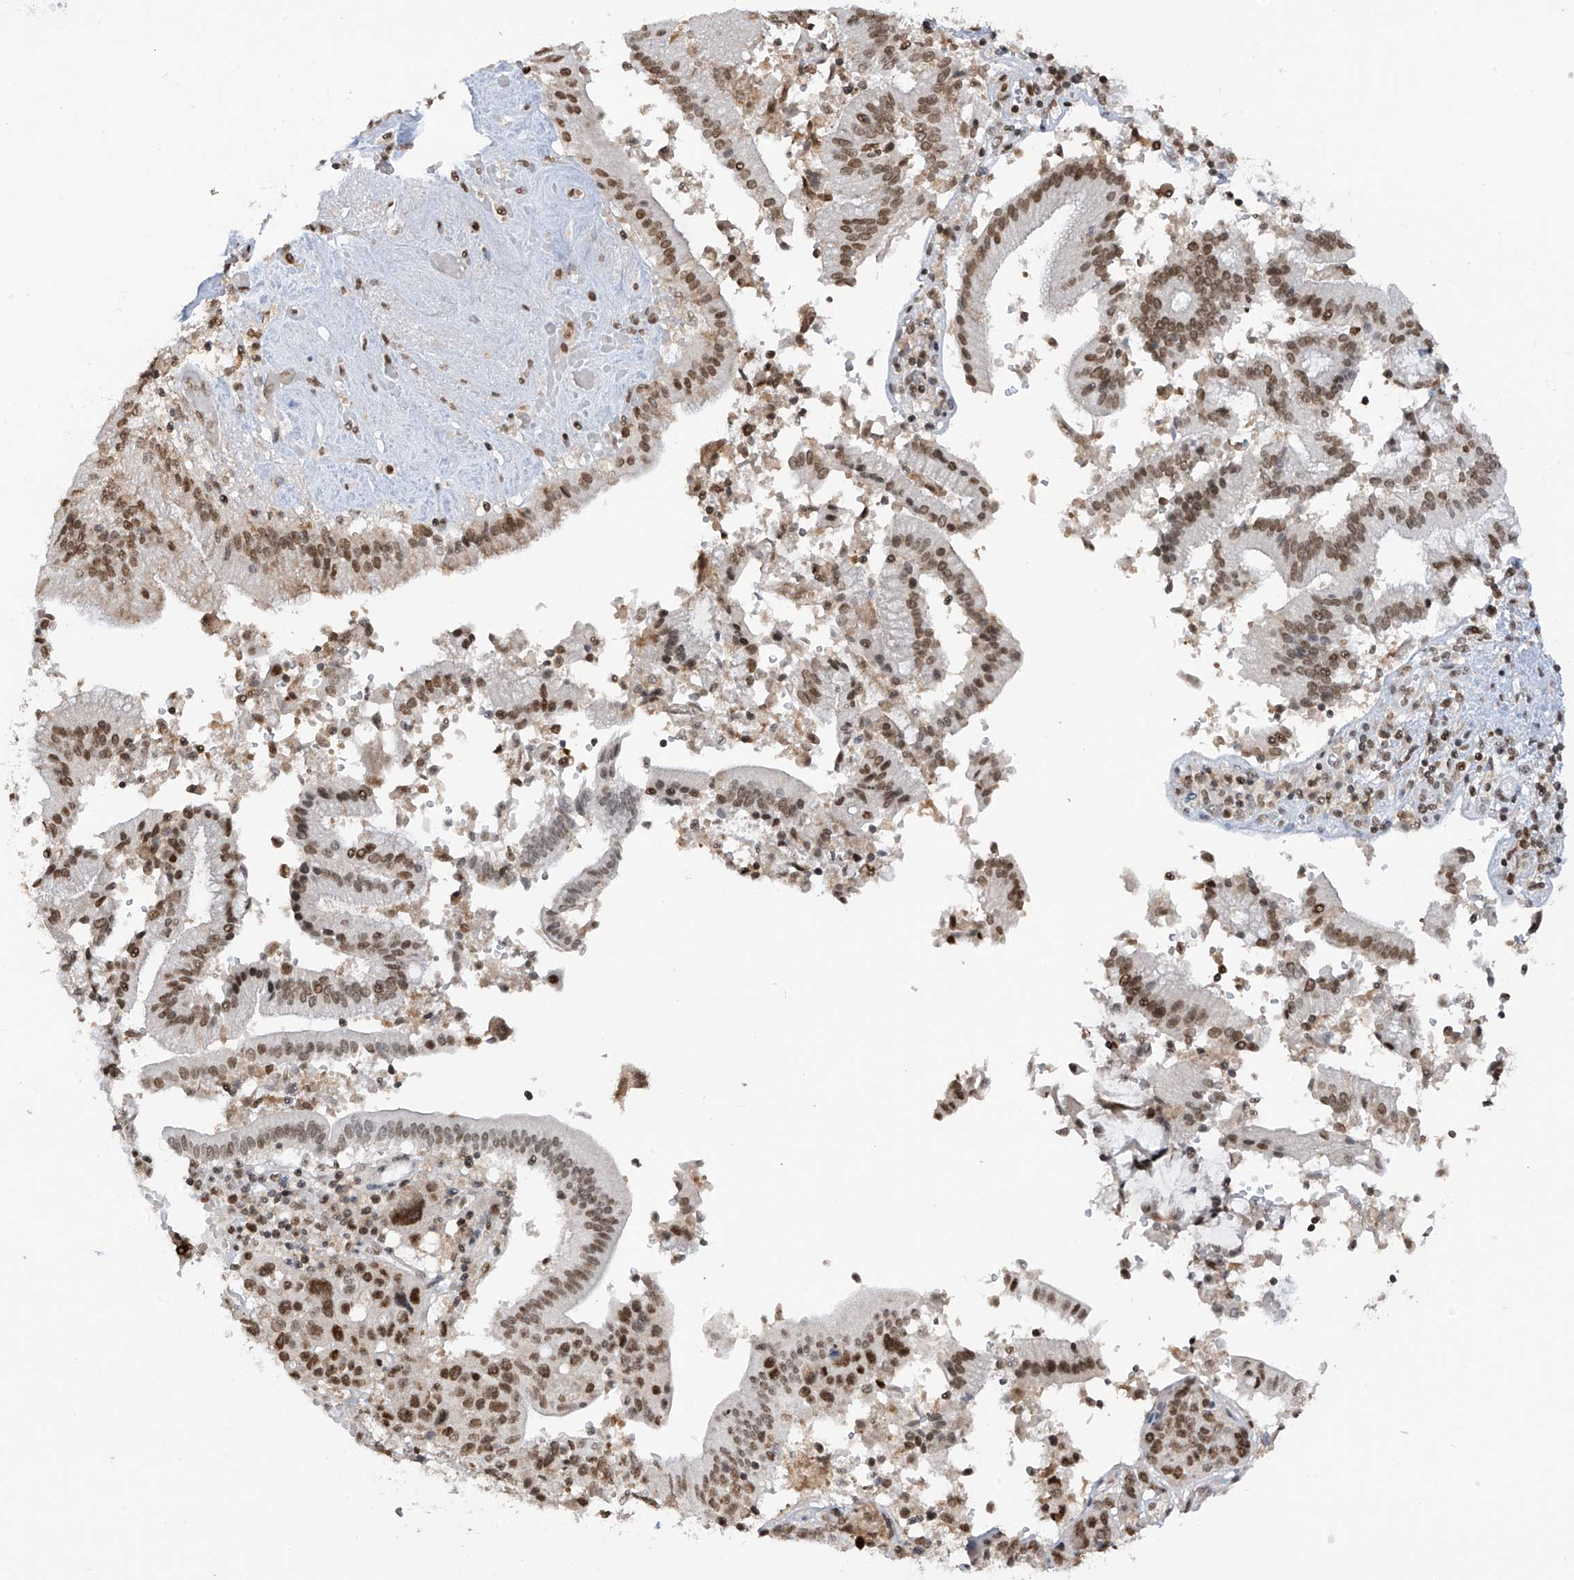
{"staining": {"intensity": "moderate", "quantity": ">75%", "location": "nuclear"}, "tissue": "pancreatic cancer", "cell_type": "Tumor cells", "image_type": "cancer", "snomed": [{"axis": "morphology", "description": "Adenocarcinoma, NOS"}, {"axis": "topography", "description": "Pancreas"}], "caption": "Immunohistochemical staining of human pancreatic adenocarcinoma demonstrates moderate nuclear protein expression in about >75% of tumor cells. (brown staining indicates protein expression, while blue staining denotes nuclei).", "gene": "KPNB1", "patient": {"sex": "male", "age": 46}}